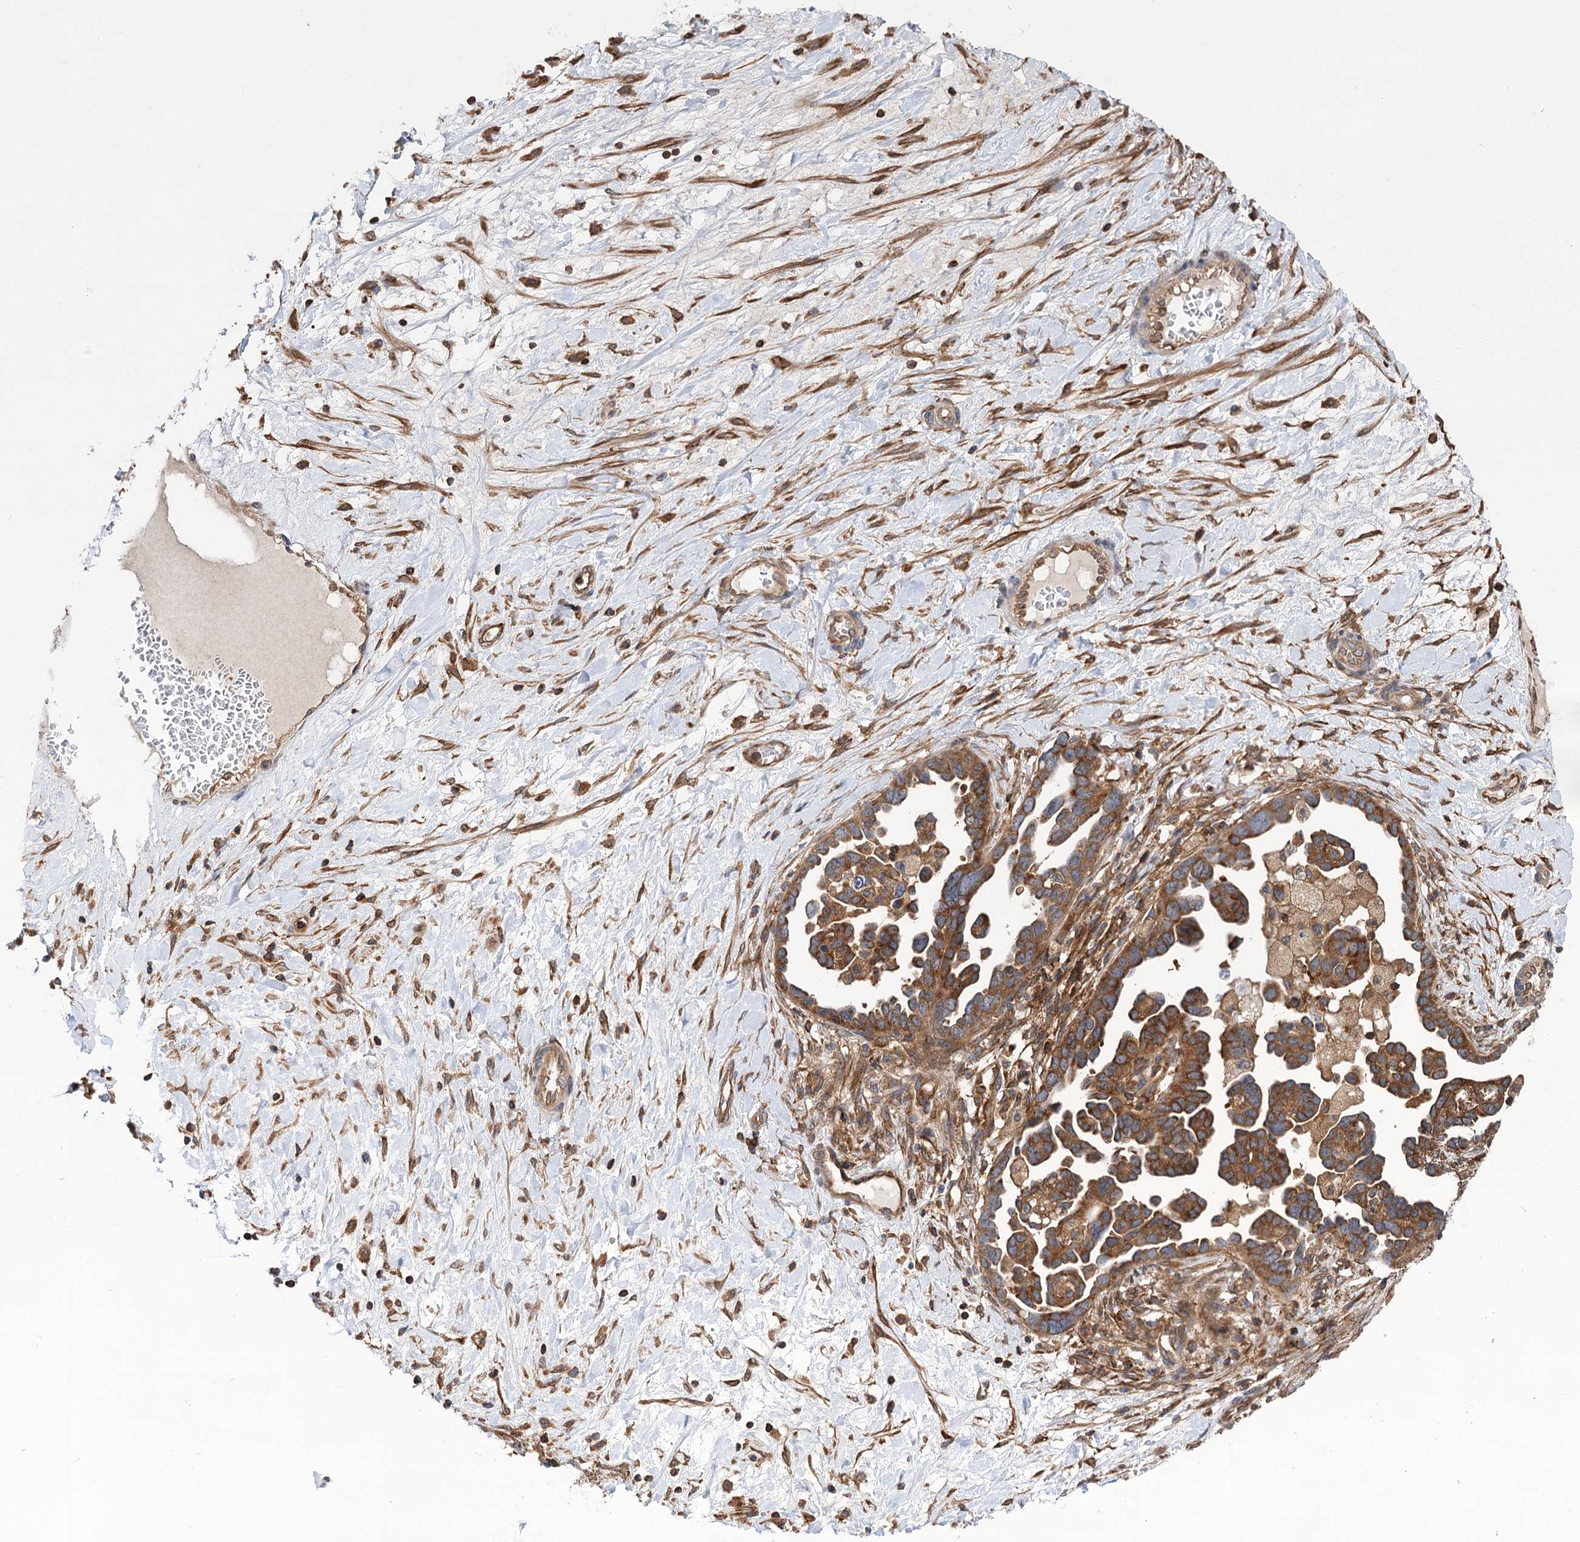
{"staining": {"intensity": "moderate", "quantity": ">75%", "location": "cytoplasmic/membranous"}, "tissue": "ovarian cancer", "cell_type": "Tumor cells", "image_type": "cancer", "snomed": [{"axis": "morphology", "description": "Cystadenocarcinoma, serous, NOS"}, {"axis": "topography", "description": "Ovary"}], "caption": "Ovarian cancer tissue displays moderate cytoplasmic/membranous positivity in about >75% of tumor cells, visualized by immunohistochemistry. (IHC, brightfield microscopy, high magnification).", "gene": "PACS1", "patient": {"sex": "female", "age": 54}}